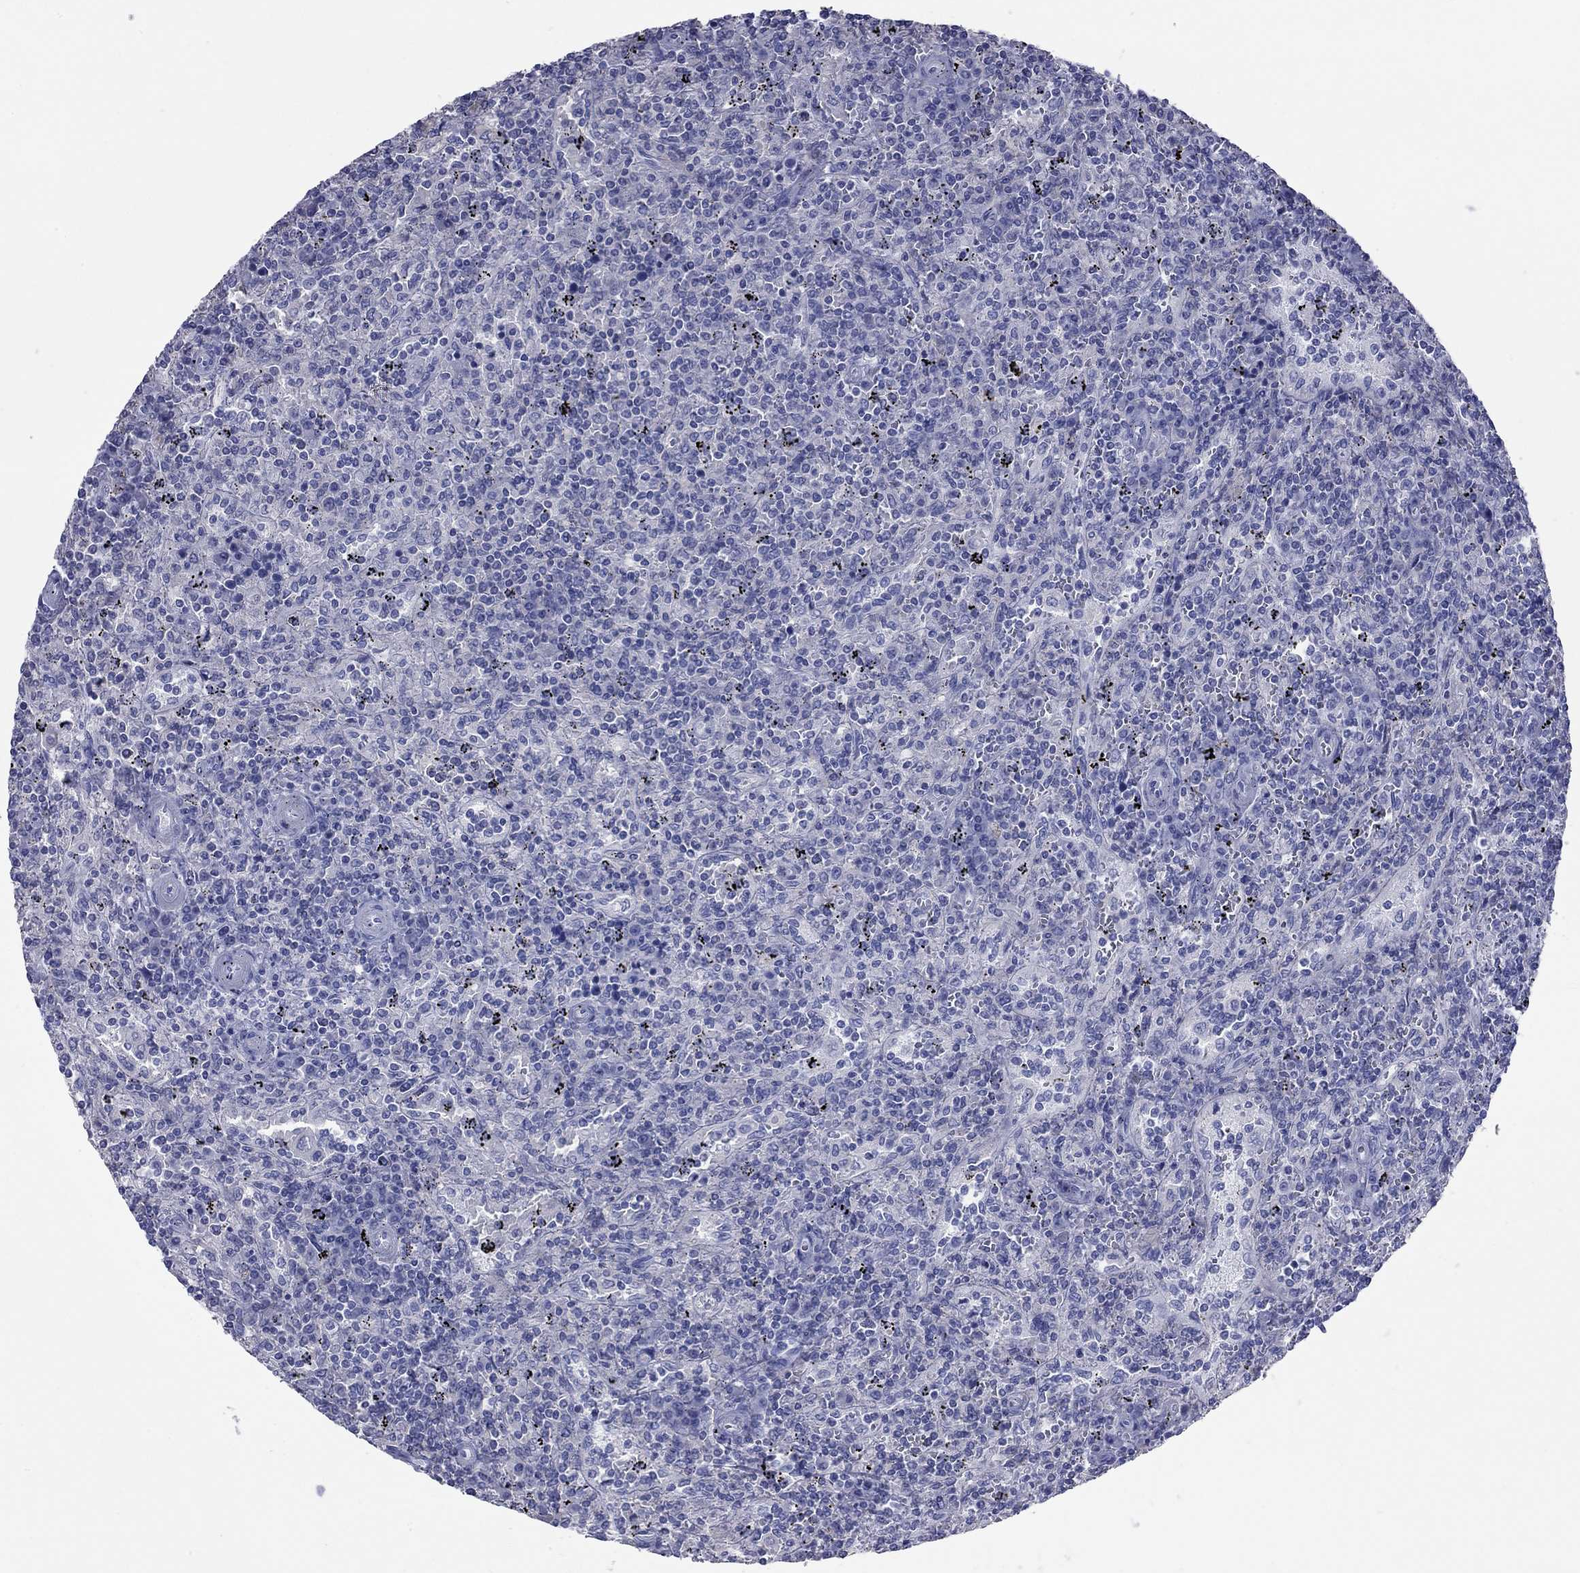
{"staining": {"intensity": "negative", "quantity": "none", "location": "none"}, "tissue": "lymphoma", "cell_type": "Tumor cells", "image_type": "cancer", "snomed": [{"axis": "morphology", "description": "Malignant lymphoma, non-Hodgkin's type, Low grade"}, {"axis": "topography", "description": "Spleen"}], "caption": "Immunohistochemistry histopathology image of human lymphoma stained for a protein (brown), which shows no staining in tumor cells. The staining is performed using DAB (3,3'-diaminobenzidine) brown chromogen with nuclei counter-stained in using hematoxylin.", "gene": "ACTL7B", "patient": {"sex": "male", "age": 62}}